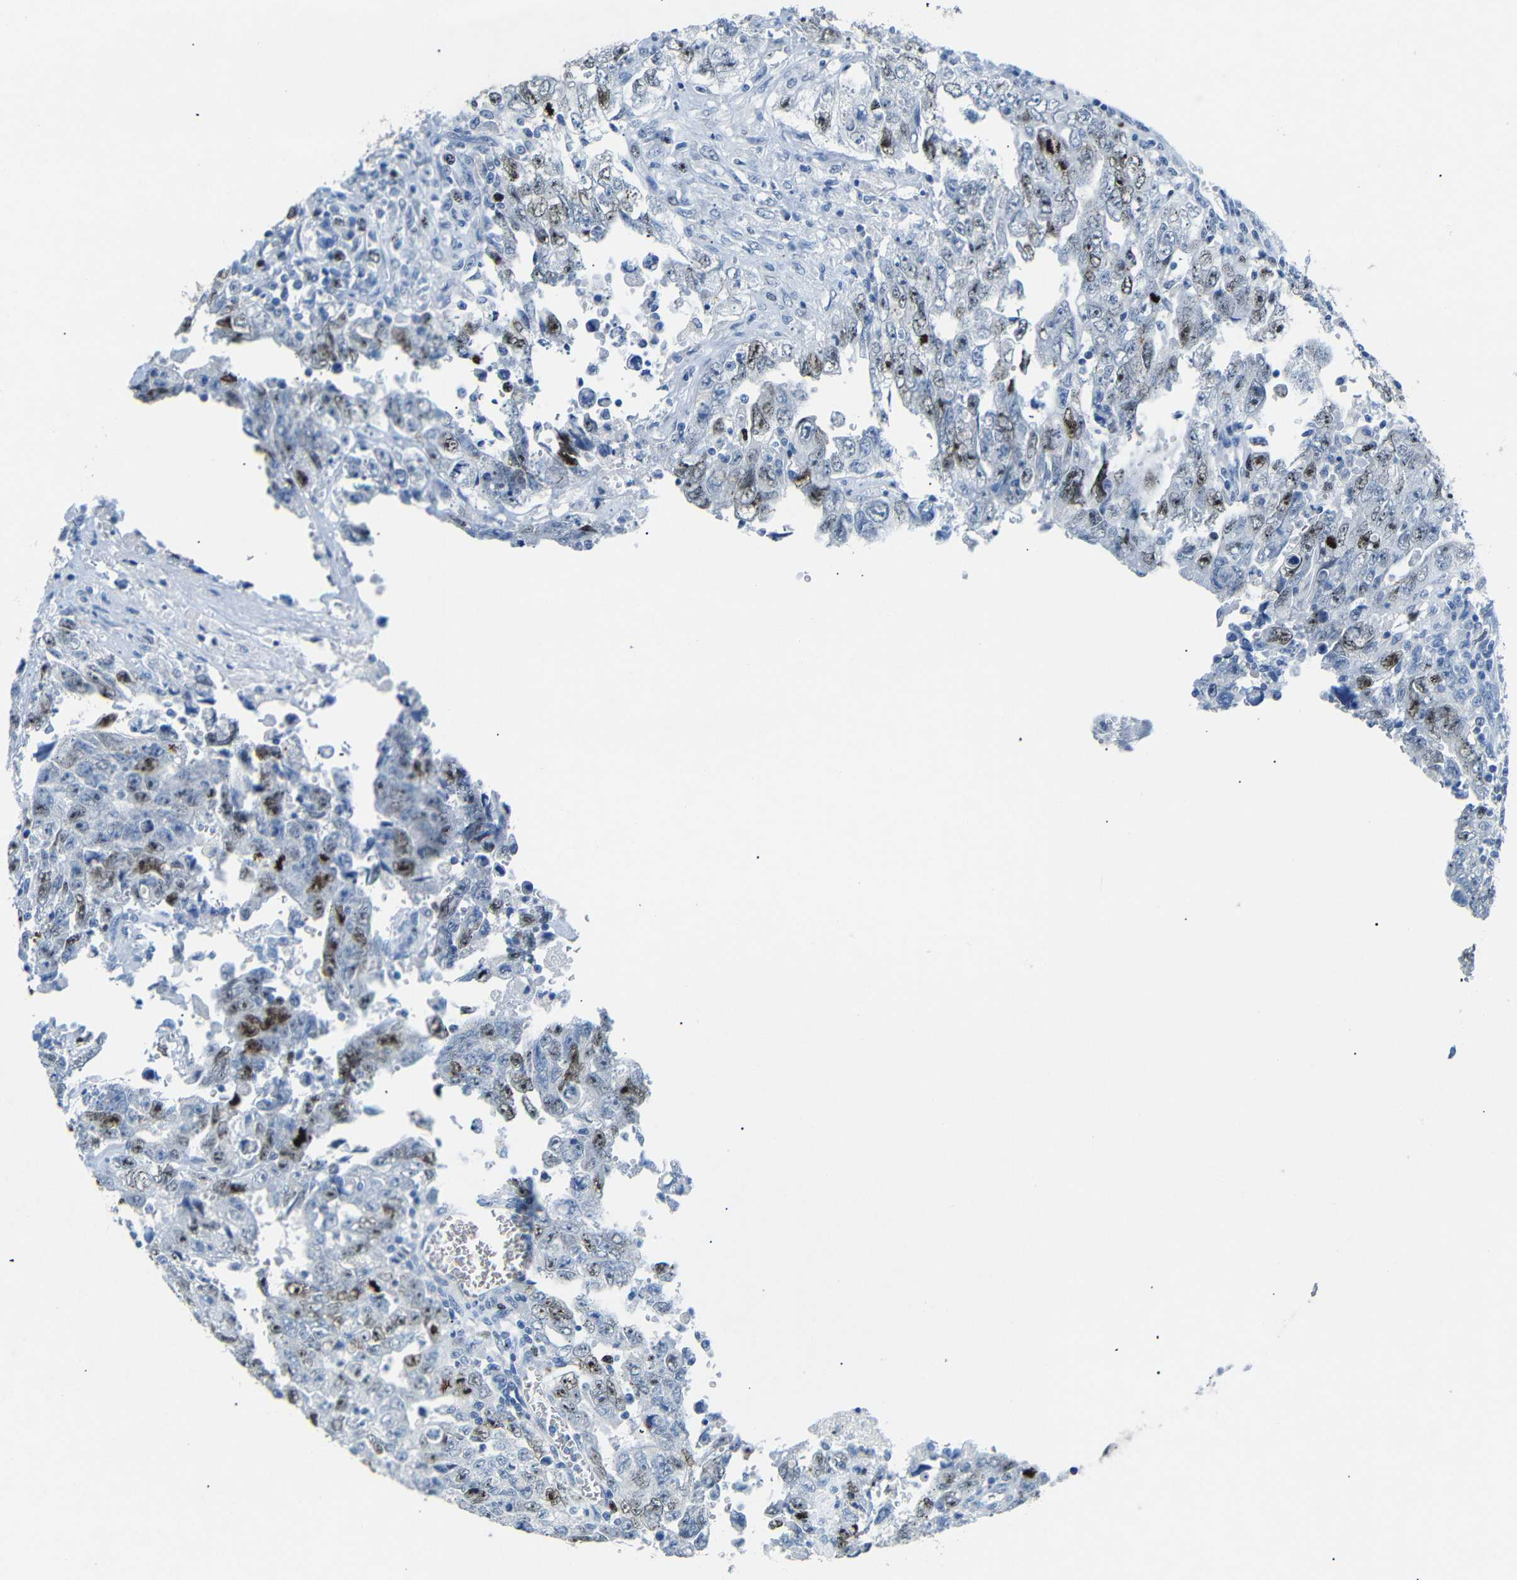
{"staining": {"intensity": "moderate", "quantity": "<25%", "location": "nuclear"}, "tissue": "testis cancer", "cell_type": "Tumor cells", "image_type": "cancer", "snomed": [{"axis": "morphology", "description": "Carcinoma, Embryonal, NOS"}, {"axis": "topography", "description": "Testis"}], "caption": "An immunohistochemistry (IHC) image of tumor tissue is shown. Protein staining in brown labels moderate nuclear positivity in testis embryonal carcinoma within tumor cells.", "gene": "INCENP", "patient": {"sex": "male", "age": 28}}